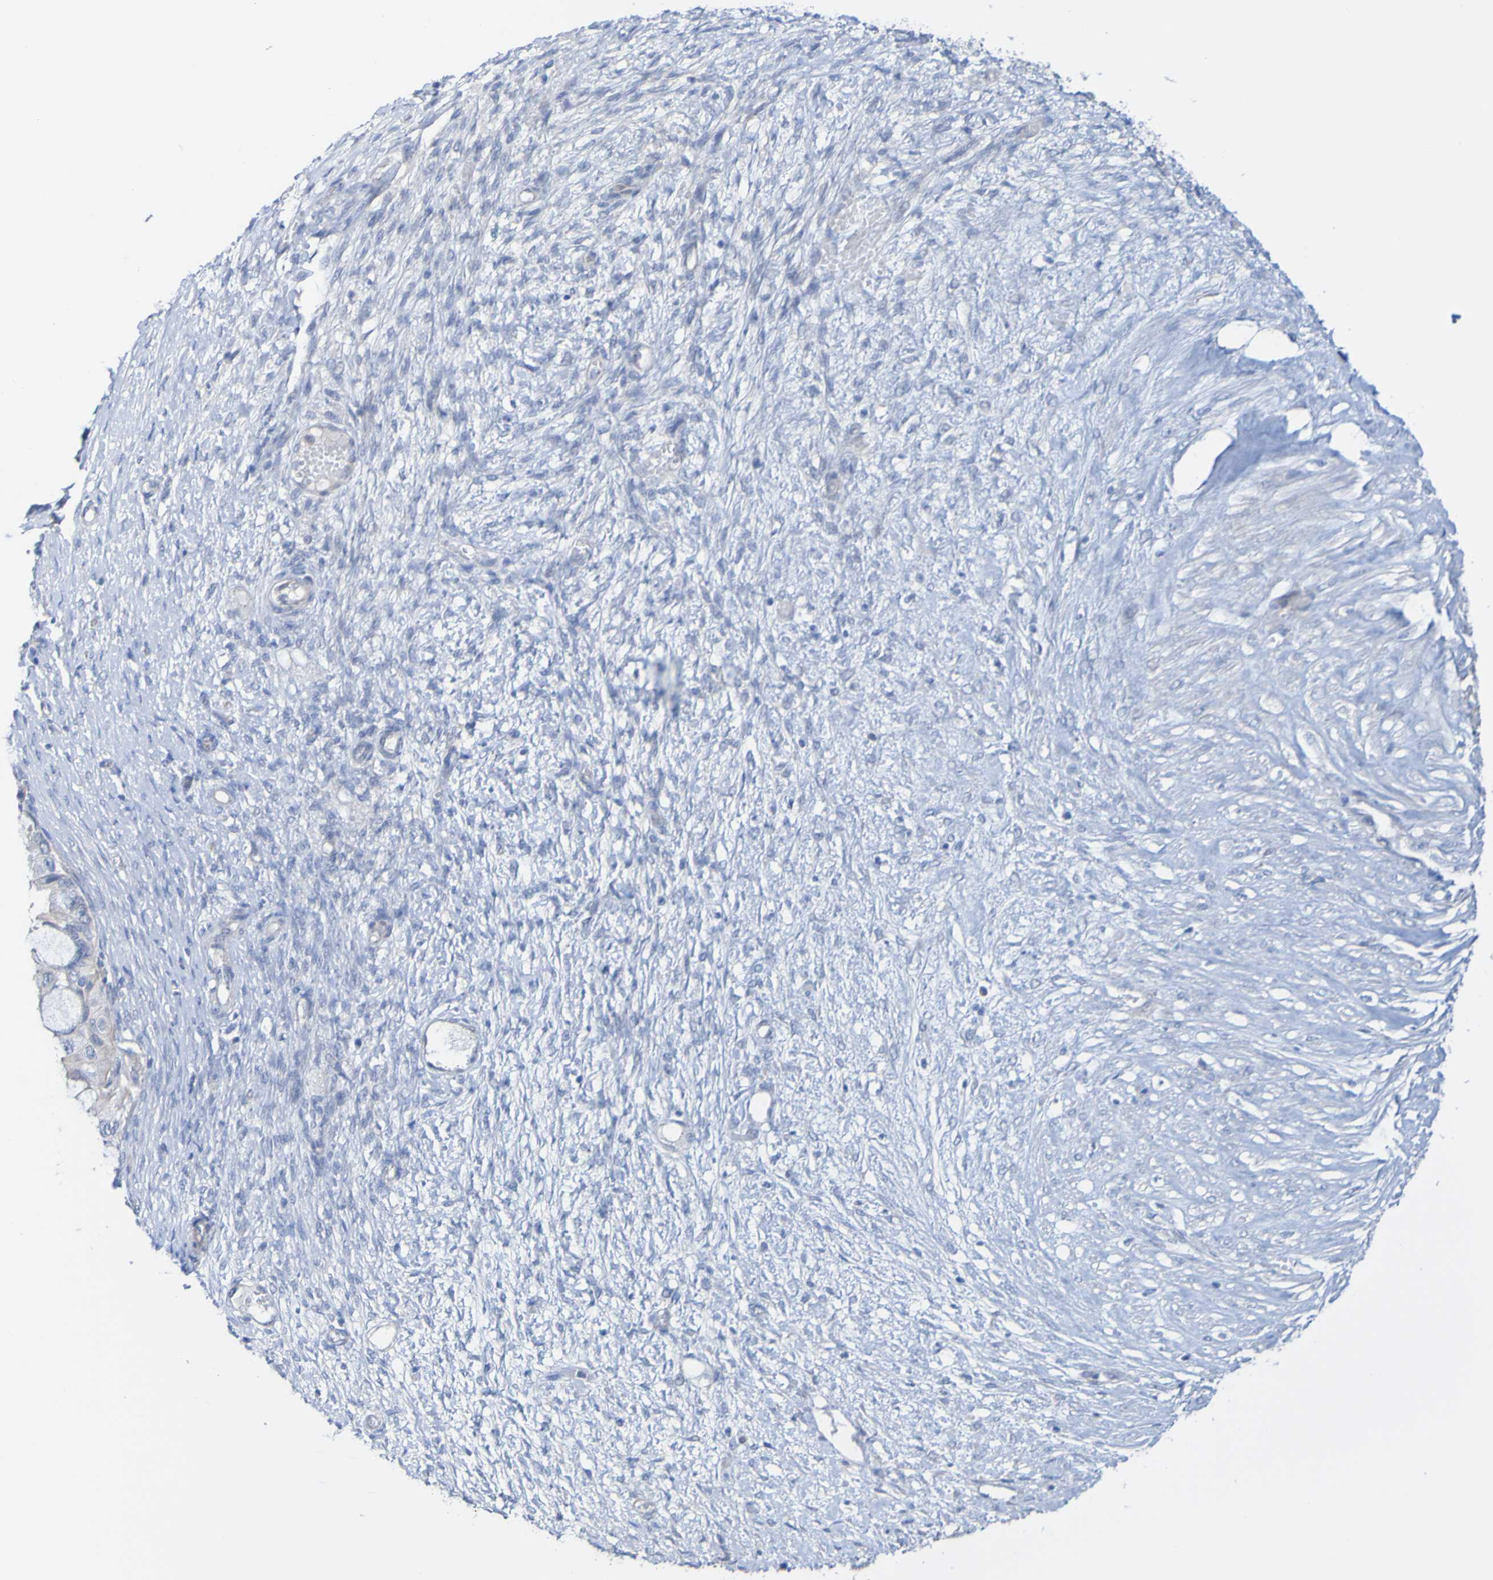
{"staining": {"intensity": "negative", "quantity": "none", "location": "none"}, "tissue": "ovarian cancer", "cell_type": "Tumor cells", "image_type": "cancer", "snomed": [{"axis": "morphology", "description": "Cystadenocarcinoma, mucinous, NOS"}, {"axis": "topography", "description": "Ovary"}], "caption": "Immunohistochemistry (IHC) histopathology image of human ovarian mucinous cystadenocarcinoma stained for a protein (brown), which exhibits no staining in tumor cells.", "gene": "ACMSD", "patient": {"sex": "female", "age": 80}}